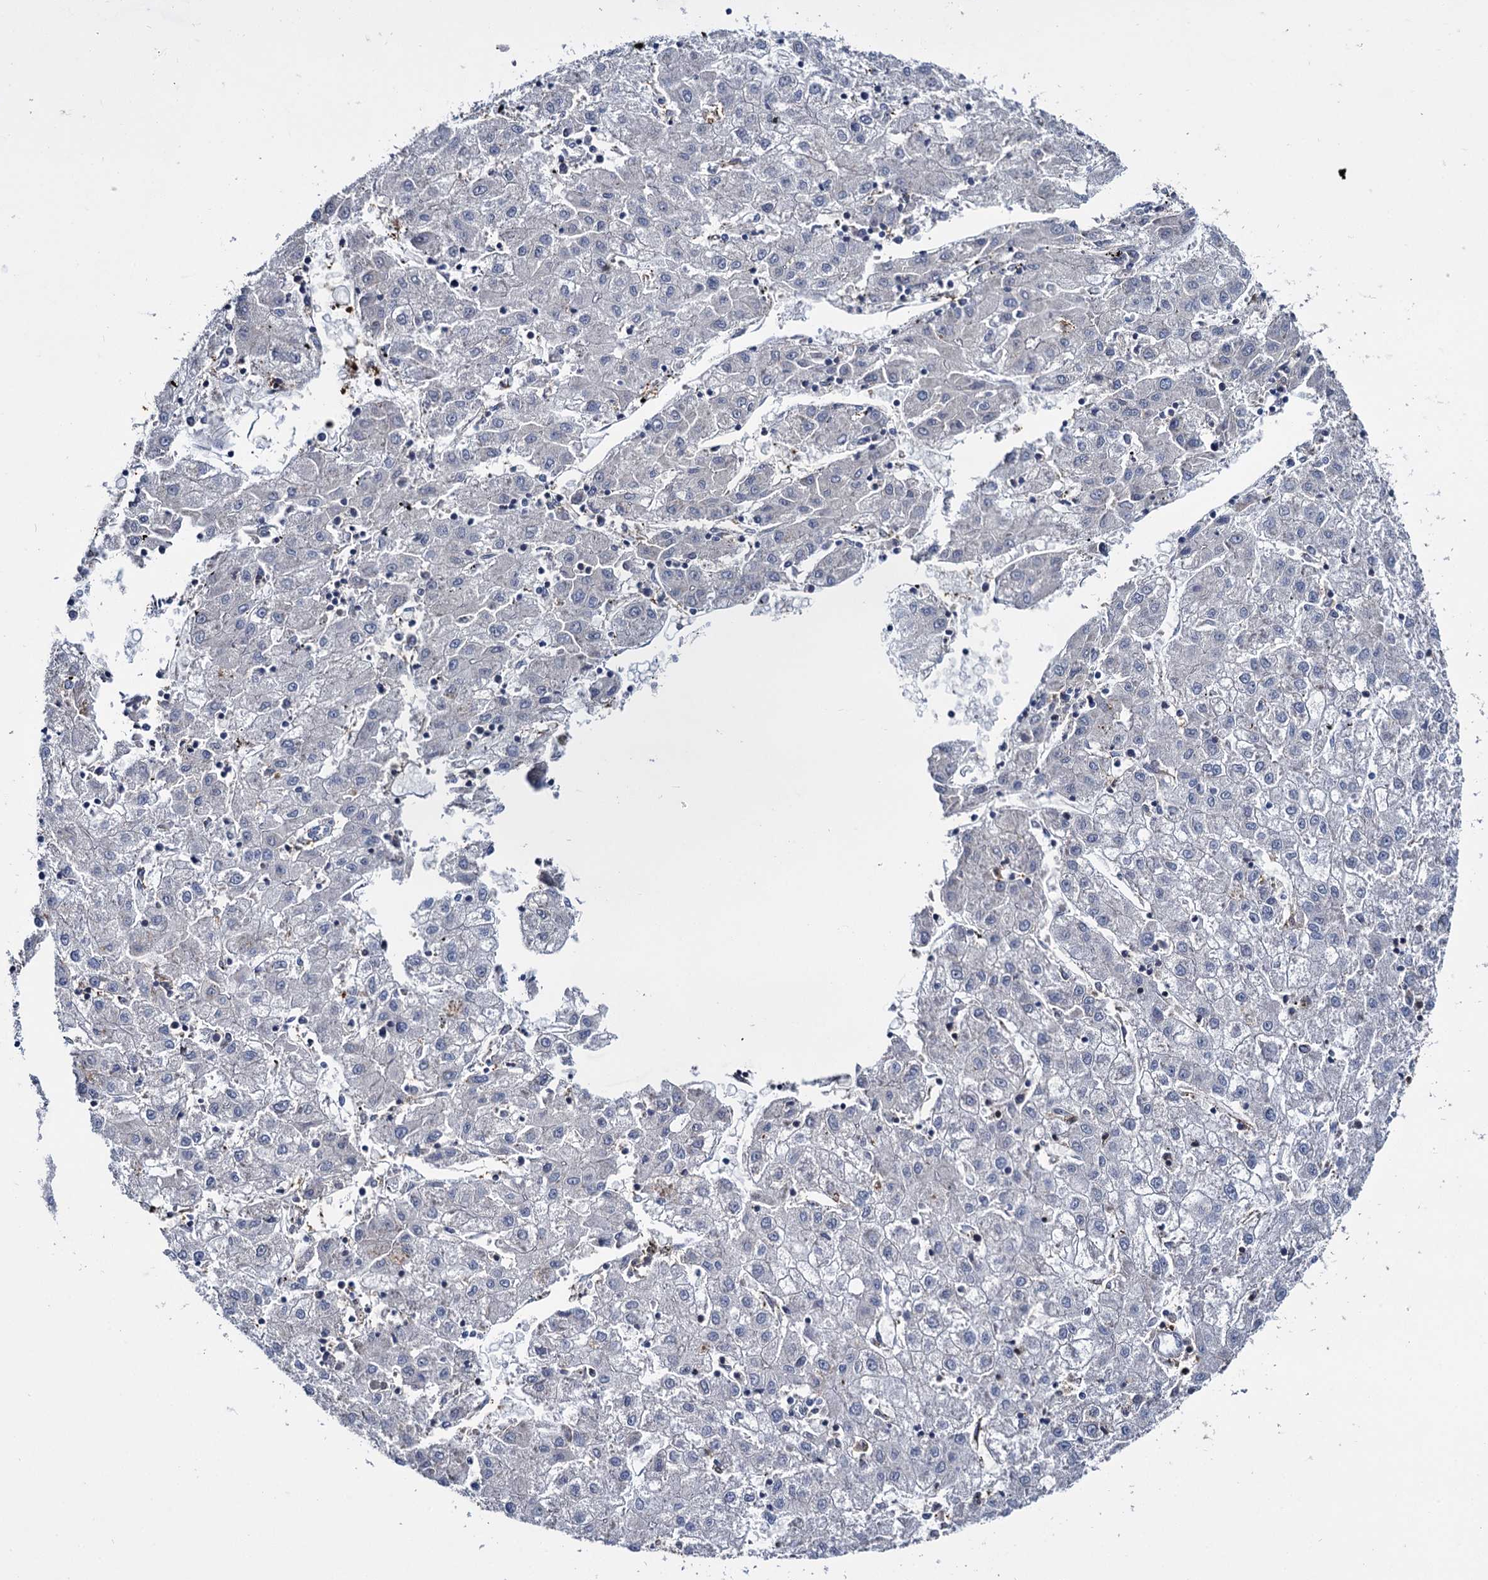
{"staining": {"intensity": "negative", "quantity": "none", "location": "none"}, "tissue": "liver cancer", "cell_type": "Tumor cells", "image_type": "cancer", "snomed": [{"axis": "morphology", "description": "Carcinoma, Hepatocellular, NOS"}, {"axis": "topography", "description": "Liver"}], "caption": "This photomicrograph is of hepatocellular carcinoma (liver) stained with immunohistochemistry (IHC) to label a protein in brown with the nuclei are counter-stained blue. There is no positivity in tumor cells.", "gene": "FABP5", "patient": {"sex": "male", "age": 72}}